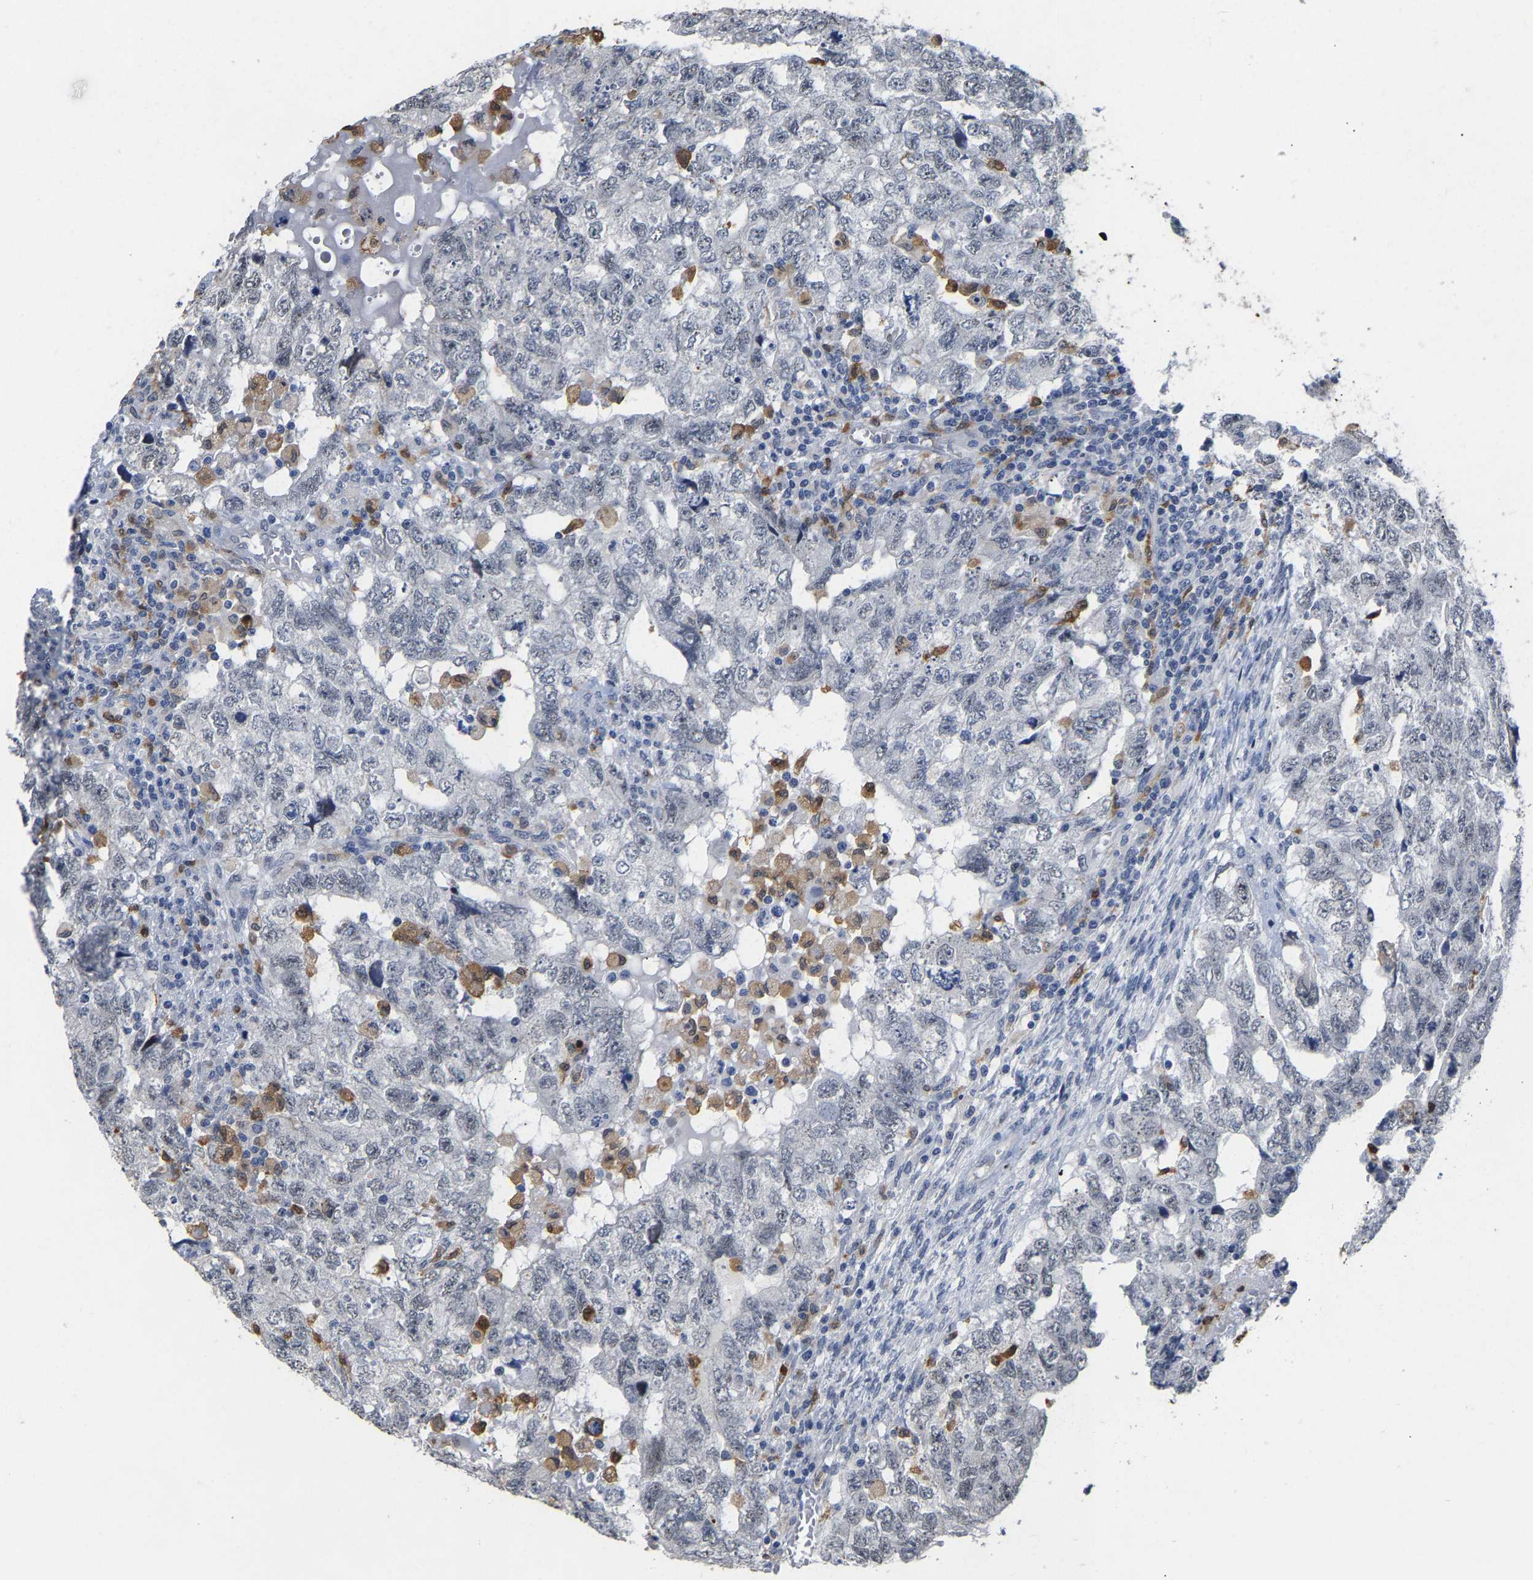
{"staining": {"intensity": "negative", "quantity": "none", "location": "none"}, "tissue": "testis cancer", "cell_type": "Tumor cells", "image_type": "cancer", "snomed": [{"axis": "morphology", "description": "Carcinoma, Embryonal, NOS"}, {"axis": "topography", "description": "Testis"}], "caption": "The micrograph exhibits no staining of tumor cells in testis cancer (embryonal carcinoma). The staining was performed using DAB to visualize the protein expression in brown, while the nuclei were stained in blue with hematoxylin (Magnification: 20x).", "gene": "TDRD7", "patient": {"sex": "male", "age": 36}}